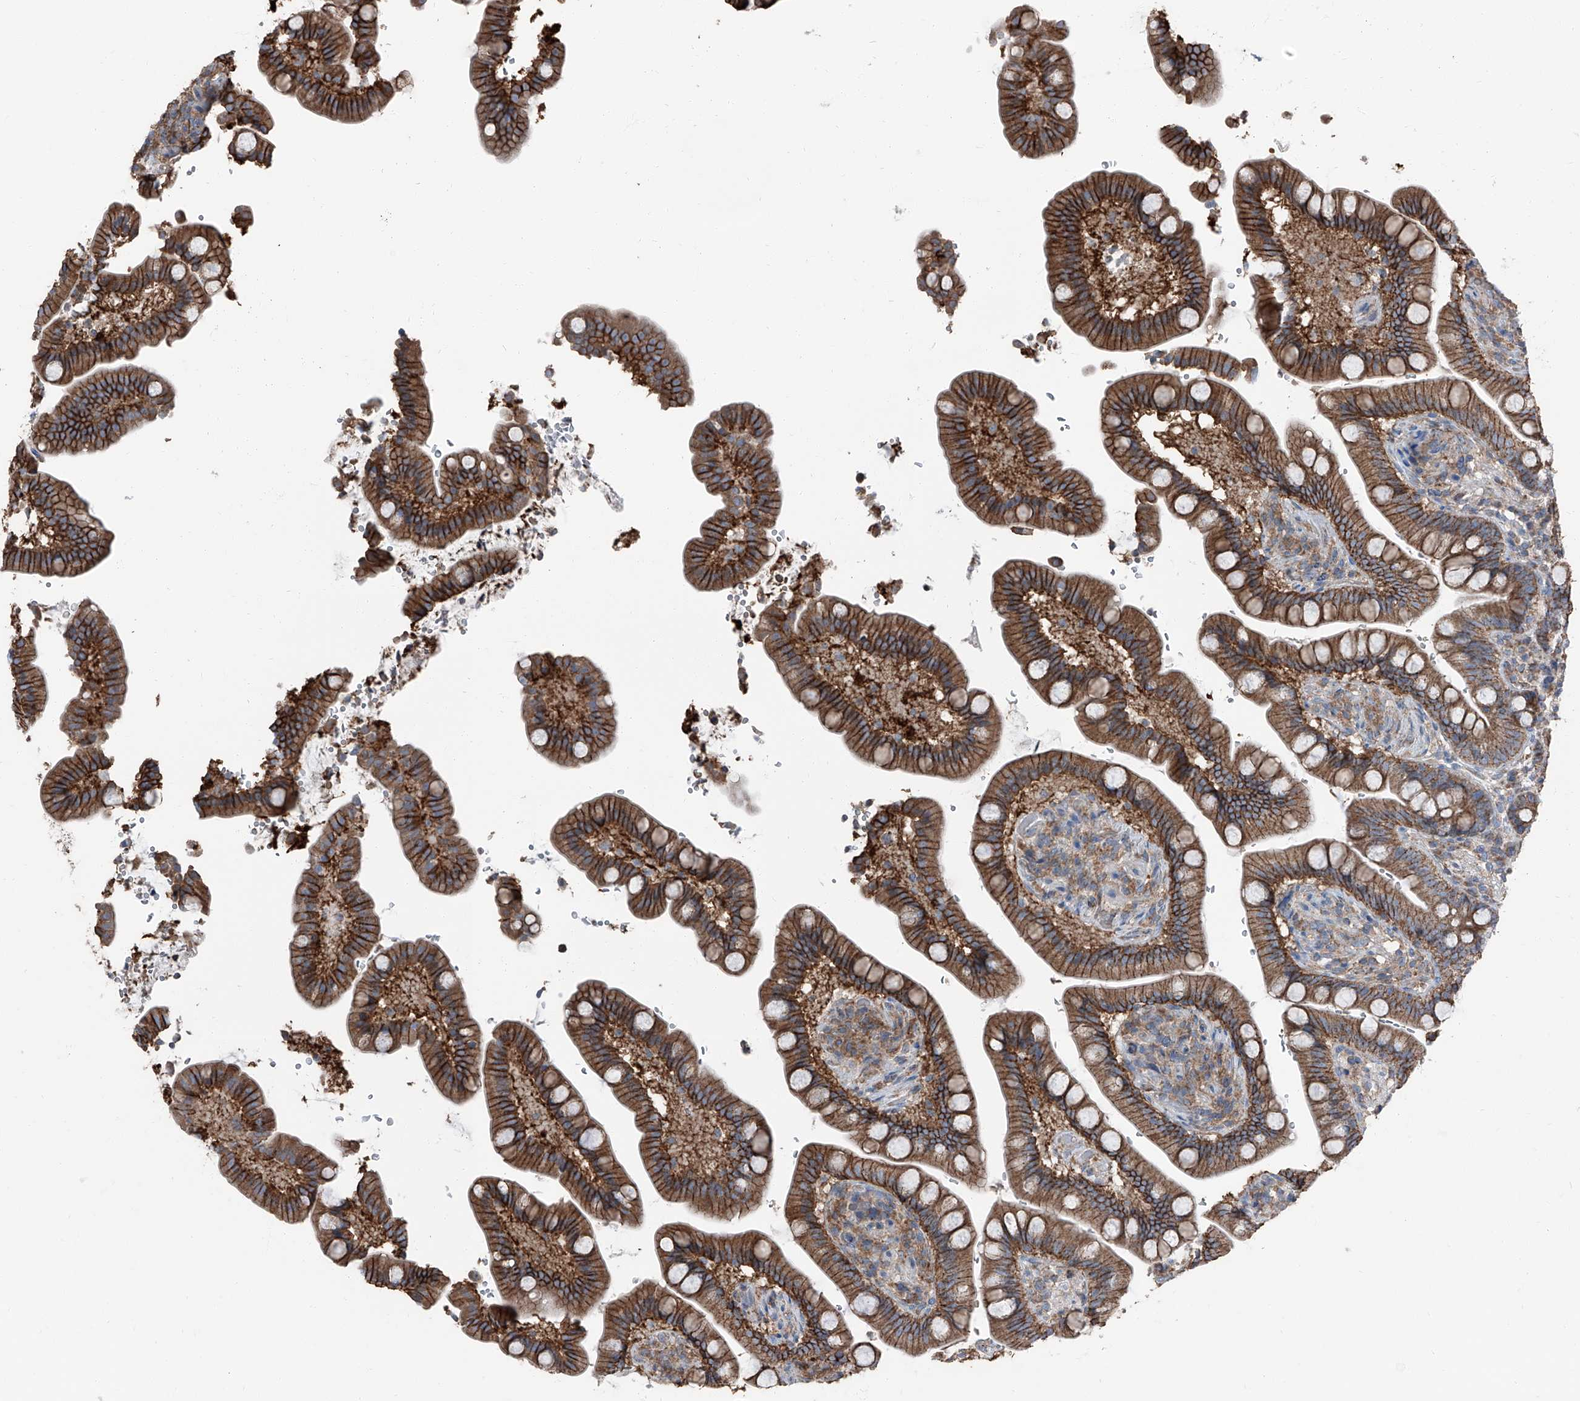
{"staining": {"intensity": "moderate", "quantity": ">75%", "location": "cytoplasmic/membranous"}, "tissue": "colon", "cell_type": "Endothelial cells", "image_type": "normal", "snomed": [{"axis": "morphology", "description": "Normal tissue, NOS"}, {"axis": "topography", "description": "Smooth muscle"}, {"axis": "topography", "description": "Colon"}], "caption": "Brown immunohistochemical staining in benign human colon shows moderate cytoplasmic/membranous positivity in about >75% of endothelial cells.", "gene": "GPR142", "patient": {"sex": "male", "age": 73}}